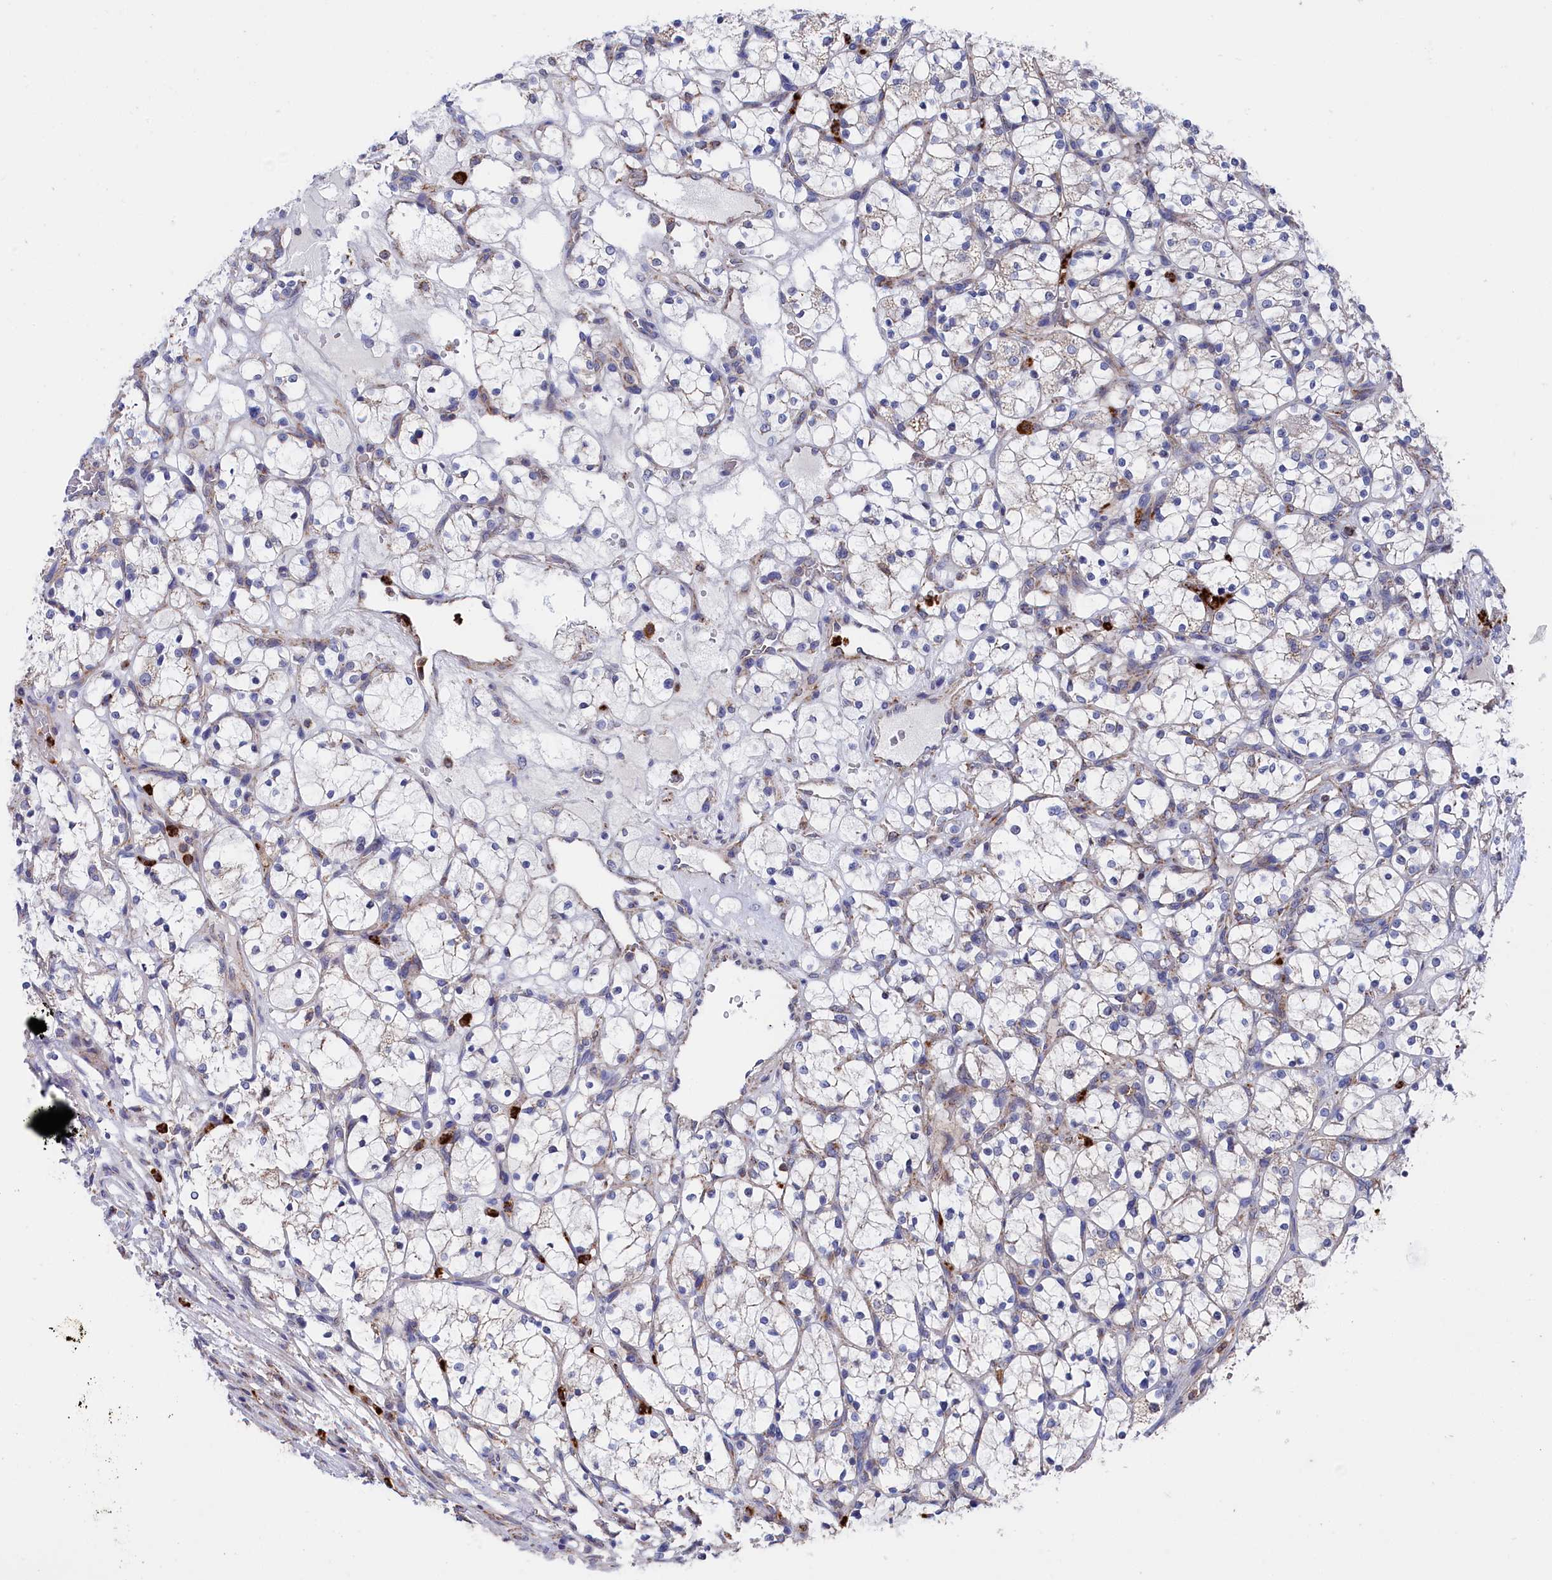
{"staining": {"intensity": "weak", "quantity": "<25%", "location": "cytoplasmic/membranous"}, "tissue": "renal cancer", "cell_type": "Tumor cells", "image_type": "cancer", "snomed": [{"axis": "morphology", "description": "Adenocarcinoma, NOS"}, {"axis": "topography", "description": "Kidney"}], "caption": "Renal cancer was stained to show a protein in brown. There is no significant positivity in tumor cells.", "gene": "CHCHD1", "patient": {"sex": "female", "age": 69}}